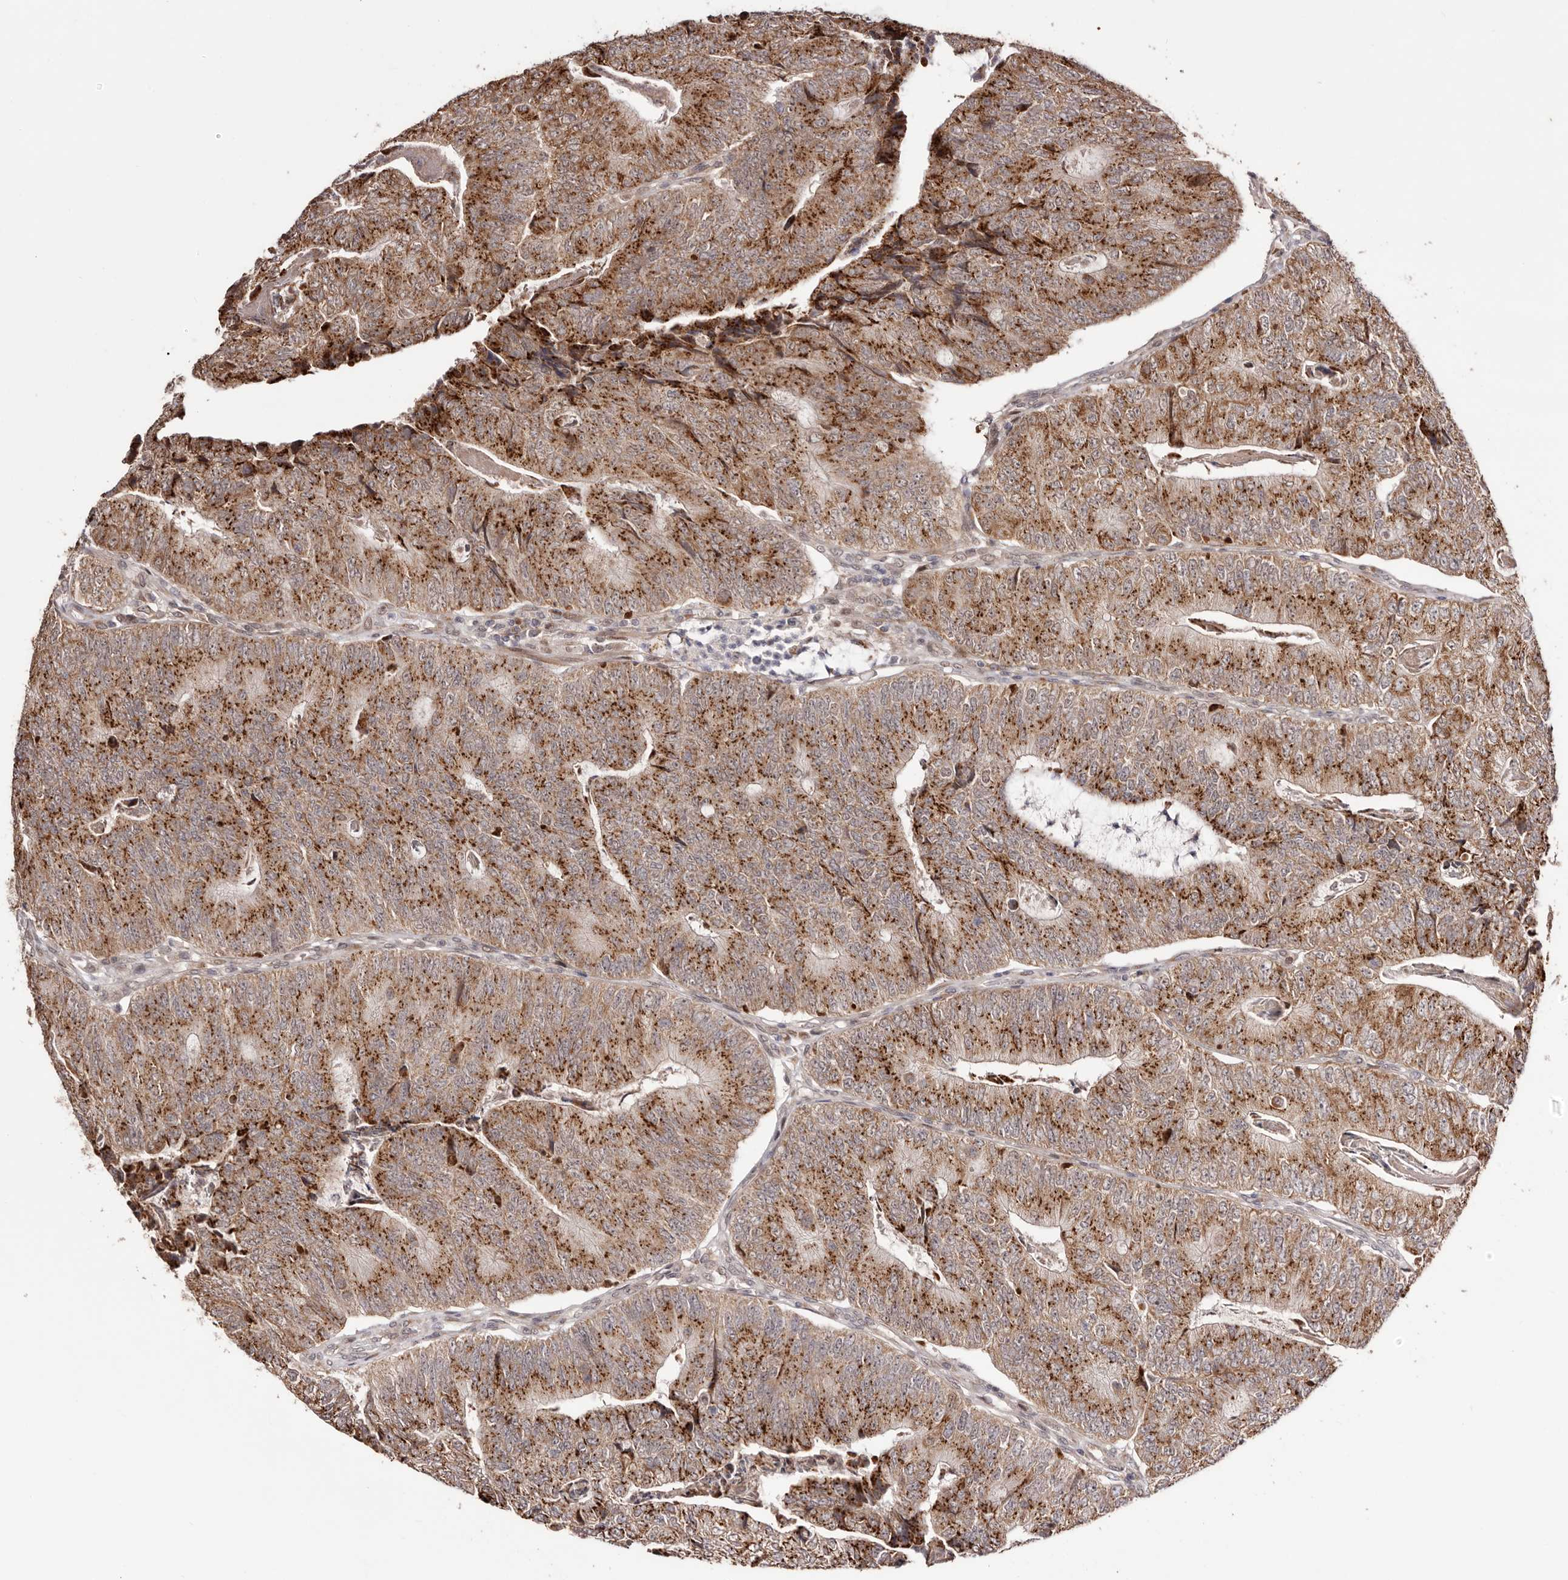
{"staining": {"intensity": "strong", "quantity": ">75%", "location": "cytoplasmic/membranous"}, "tissue": "colorectal cancer", "cell_type": "Tumor cells", "image_type": "cancer", "snomed": [{"axis": "morphology", "description": "Adenocarcinoma, NOS"}, {"axis": "topography", "description": "Colon"}], "caption": "Immunohistochemical staining of human colorectal cancer displays high levels of strong cytoplasmic/membranous expression in approximately >75% of tumor cells.", "gene": "EGR3", "patient": {"sex": "female", "age": 67}}